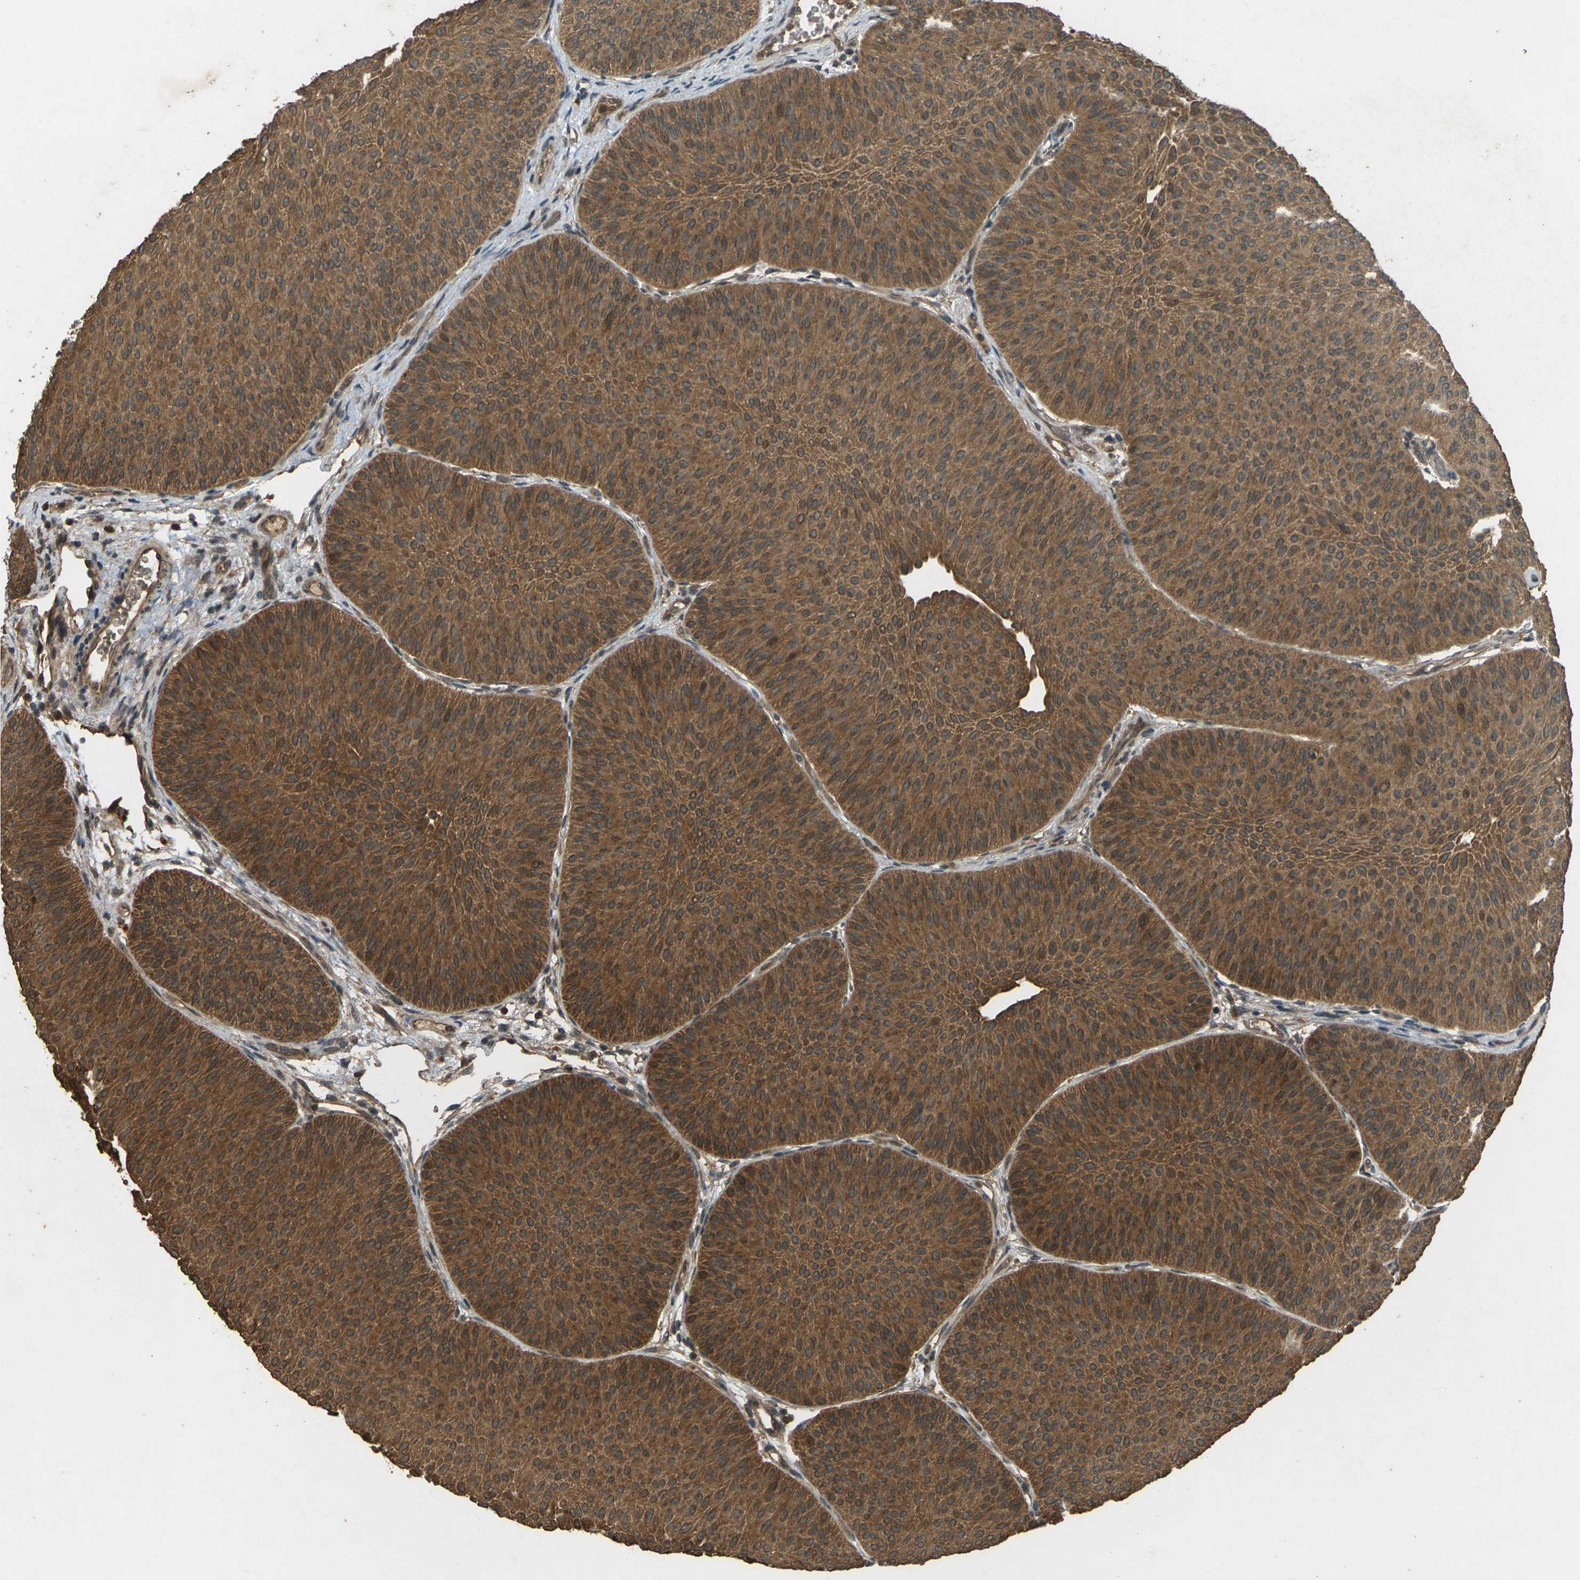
{"staining": {"intensity": "strong", "quantity": ">75%", "location": "cytoplasmic/membranous"}, "tissue": "urothelial cancer", "cell_type": "Tumor cells", "image_type": "cancer", "snomed": [{"axis": "morphology", "description": "Urothelial carcinoma, Low grade"}, {"axis": "topography", "description": "Urinary bladder"}], "caption": "DAB immunohistochemical staining of human urothelial cancer exhibits strong cytoplasmic/membranous protein positivity in approximately >75% of tumor cells.", "gene": "TAP1", "patient": {"sex": "female", "age": 60}}